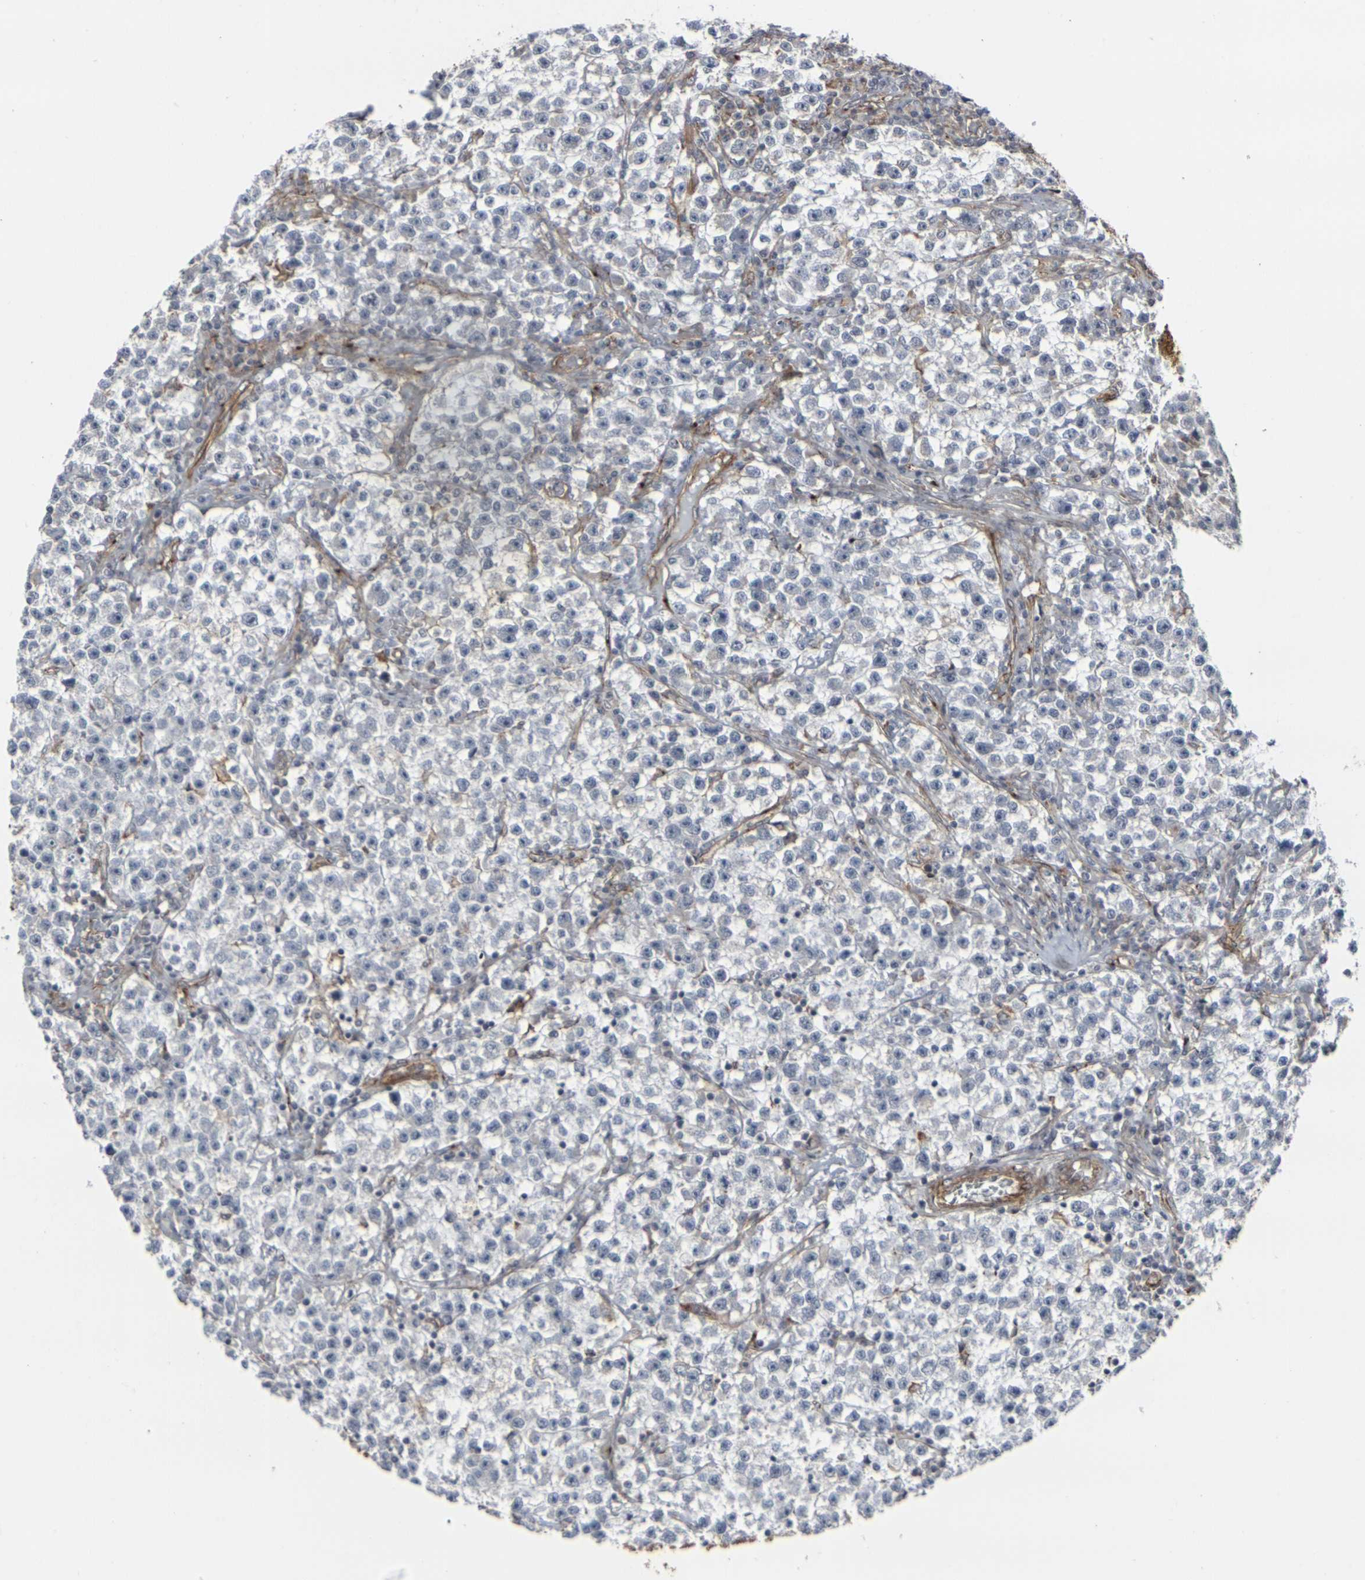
{"staining": {"intensity": "negative", "quantity": "none", "location": "none"}, "tissue": "testis cancer", "cell_type": "Tumor cells", "image_type": "cancer", "snomed": [{"axis": "morphology", "description": "Seminoma, NOS"}, {"axis": "topography", "description": "Testis"}], "caption": "Tumor cells show no significant protein positivity in testis cancer.", "gene": "MYOF", "patient": {"sex": "male", "age": 22}}